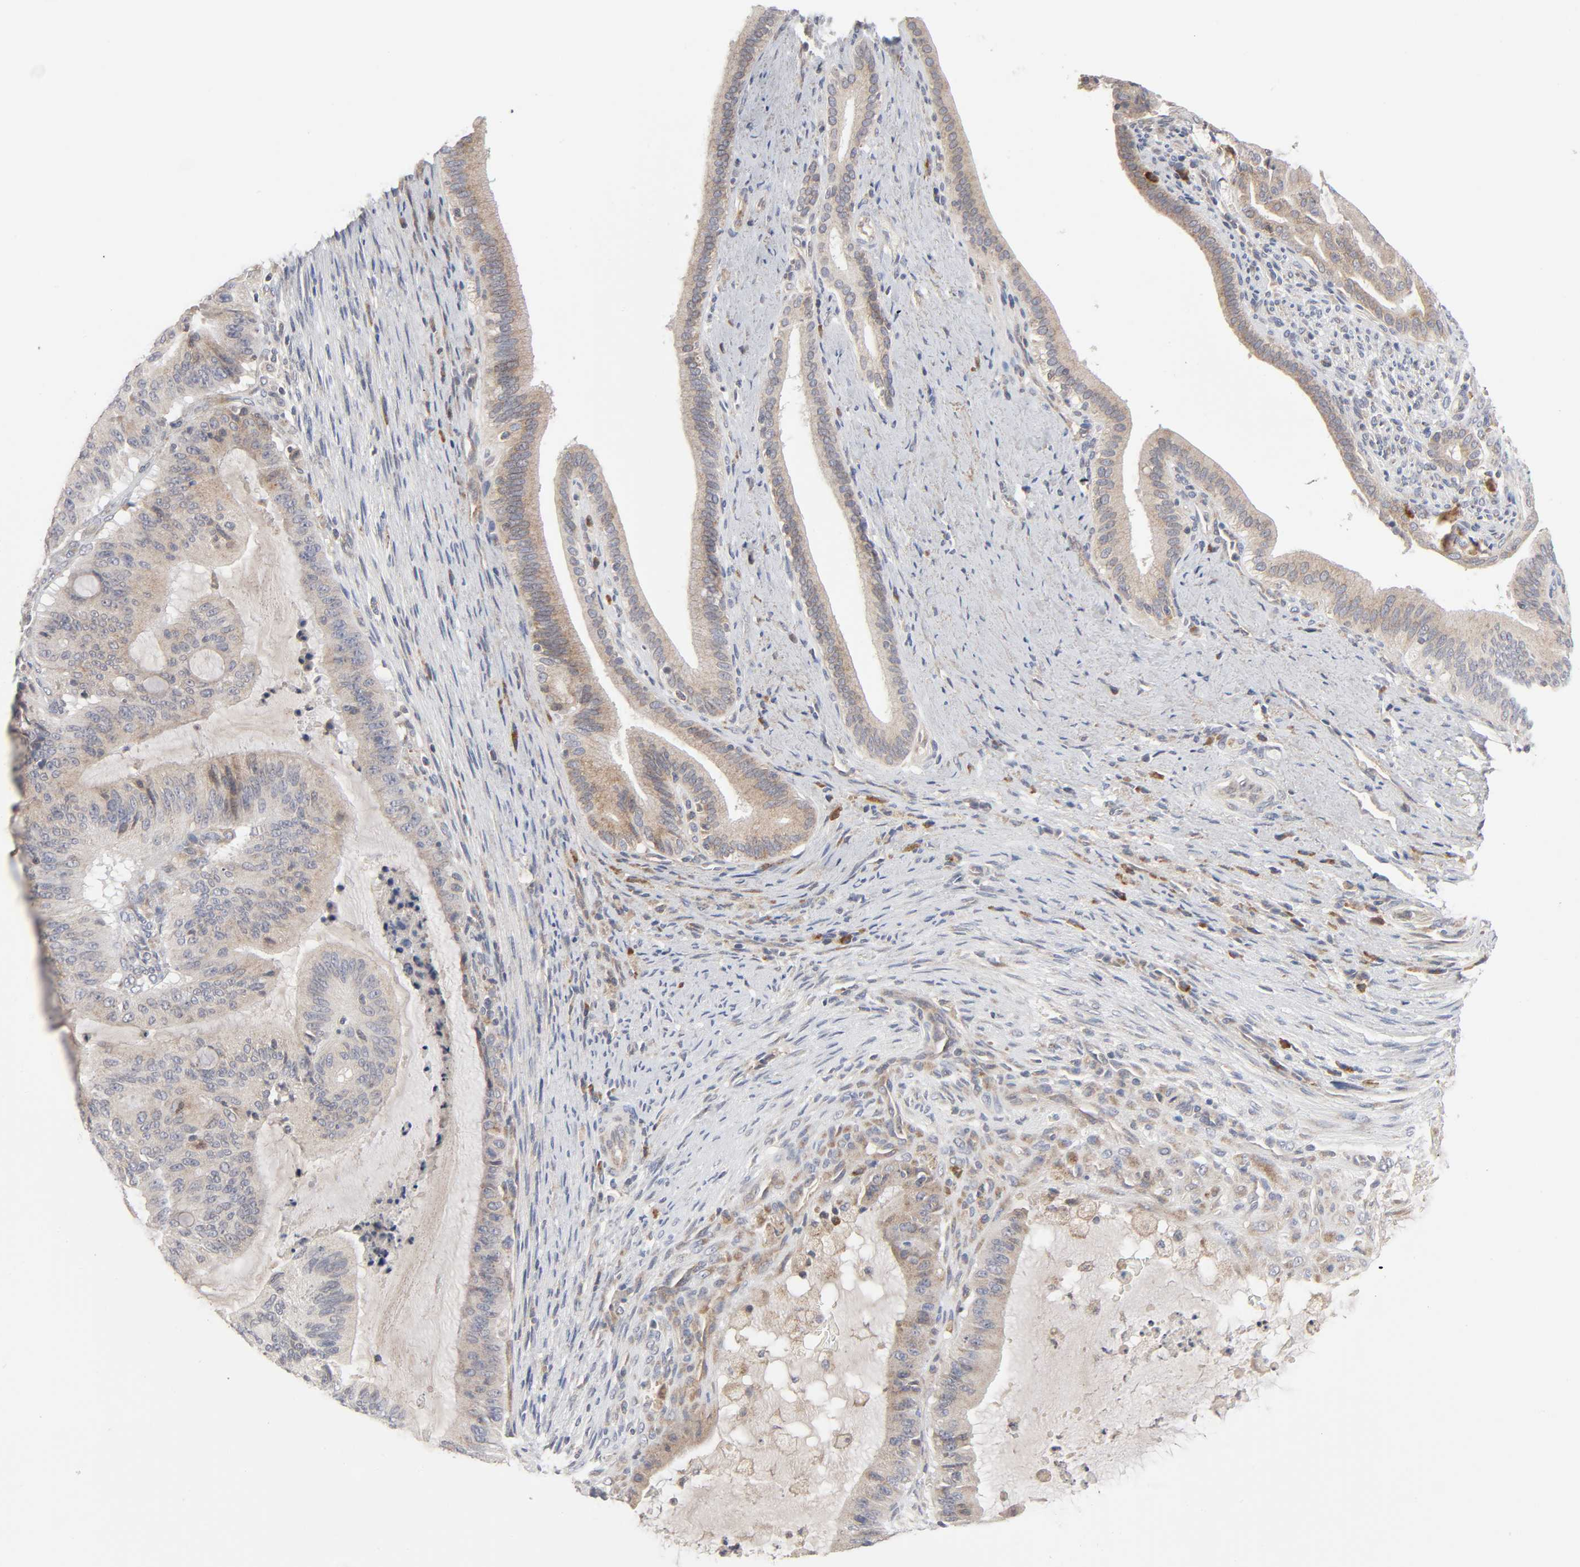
{"staining": {"intensity": "weak", "quantity": ">75%", "location": "cytoplasmic/membranous"}, "tissue": "liver cancer", "cell_type": "Tumor cells", "image_type": "cancer", "snomed": [{"axis": "morphology", "description": "Cholangiocarcinoma"}, {"axis": "topography", "description": "Liver"}], "caption": "Liver cholangiocarcinoma stained with a protein marker displays weak staining in tumor cells.", "gene": "IL4R", "patient": {"sex": "female", "age": 73}}